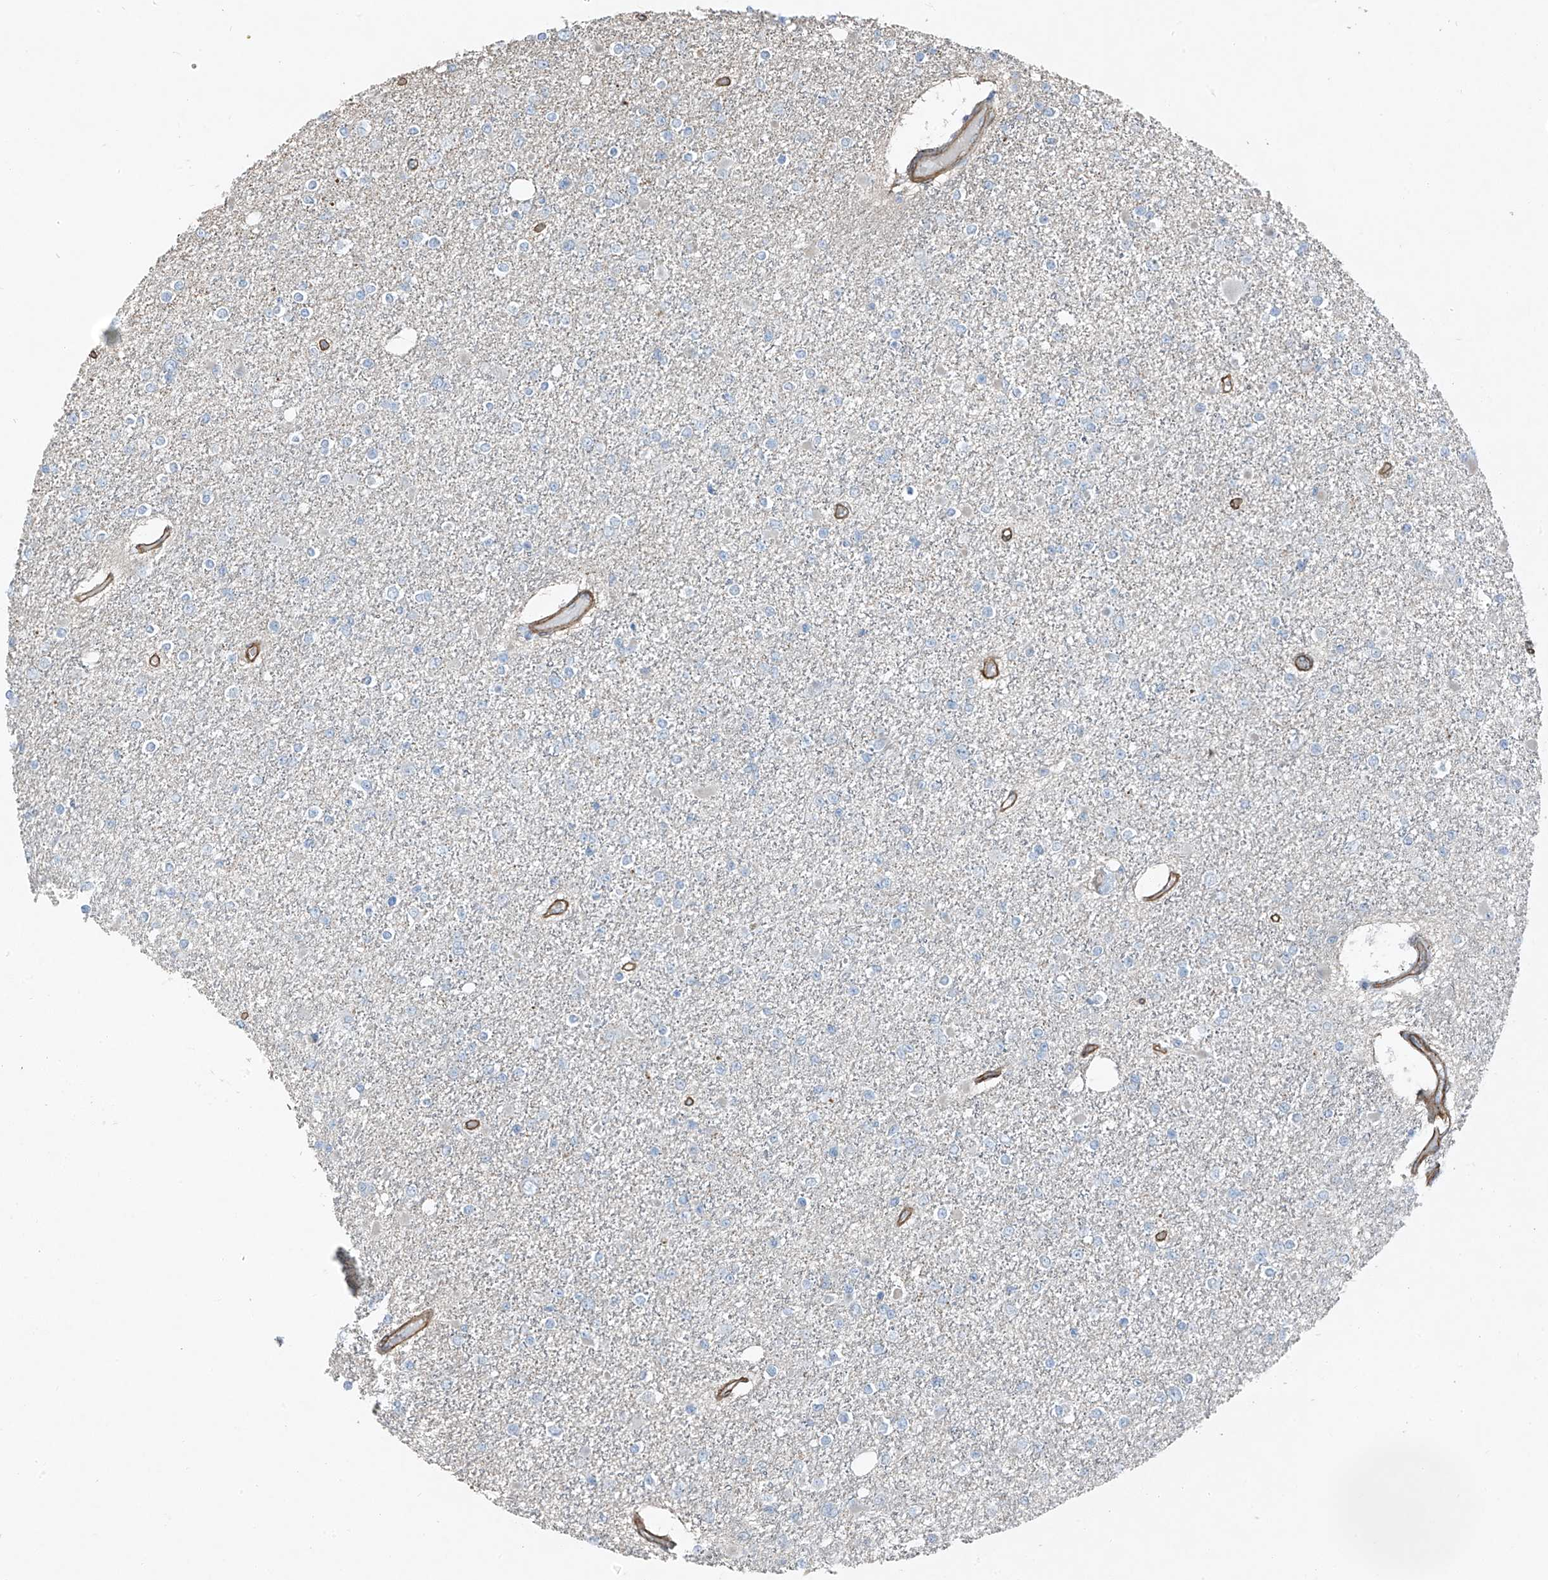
{"staining": {"intensity": "negative", "quantity": "none", "location": "none"}, "tissue": "glioma", "cell_type": "Tumor cells", "image_type": "cancer", "snomed": [{"axis": "morphology", "description": "Glioma, malignant, Low grade"}, {"axis": "topography", "description": "Brain"}], "caption": "Human glioma stained for a protein using immunohistochemistry (IHC) displays no staining in tumor cells.", "gene": "TNS2", "patient": {"sex": "female", "age": 22}}